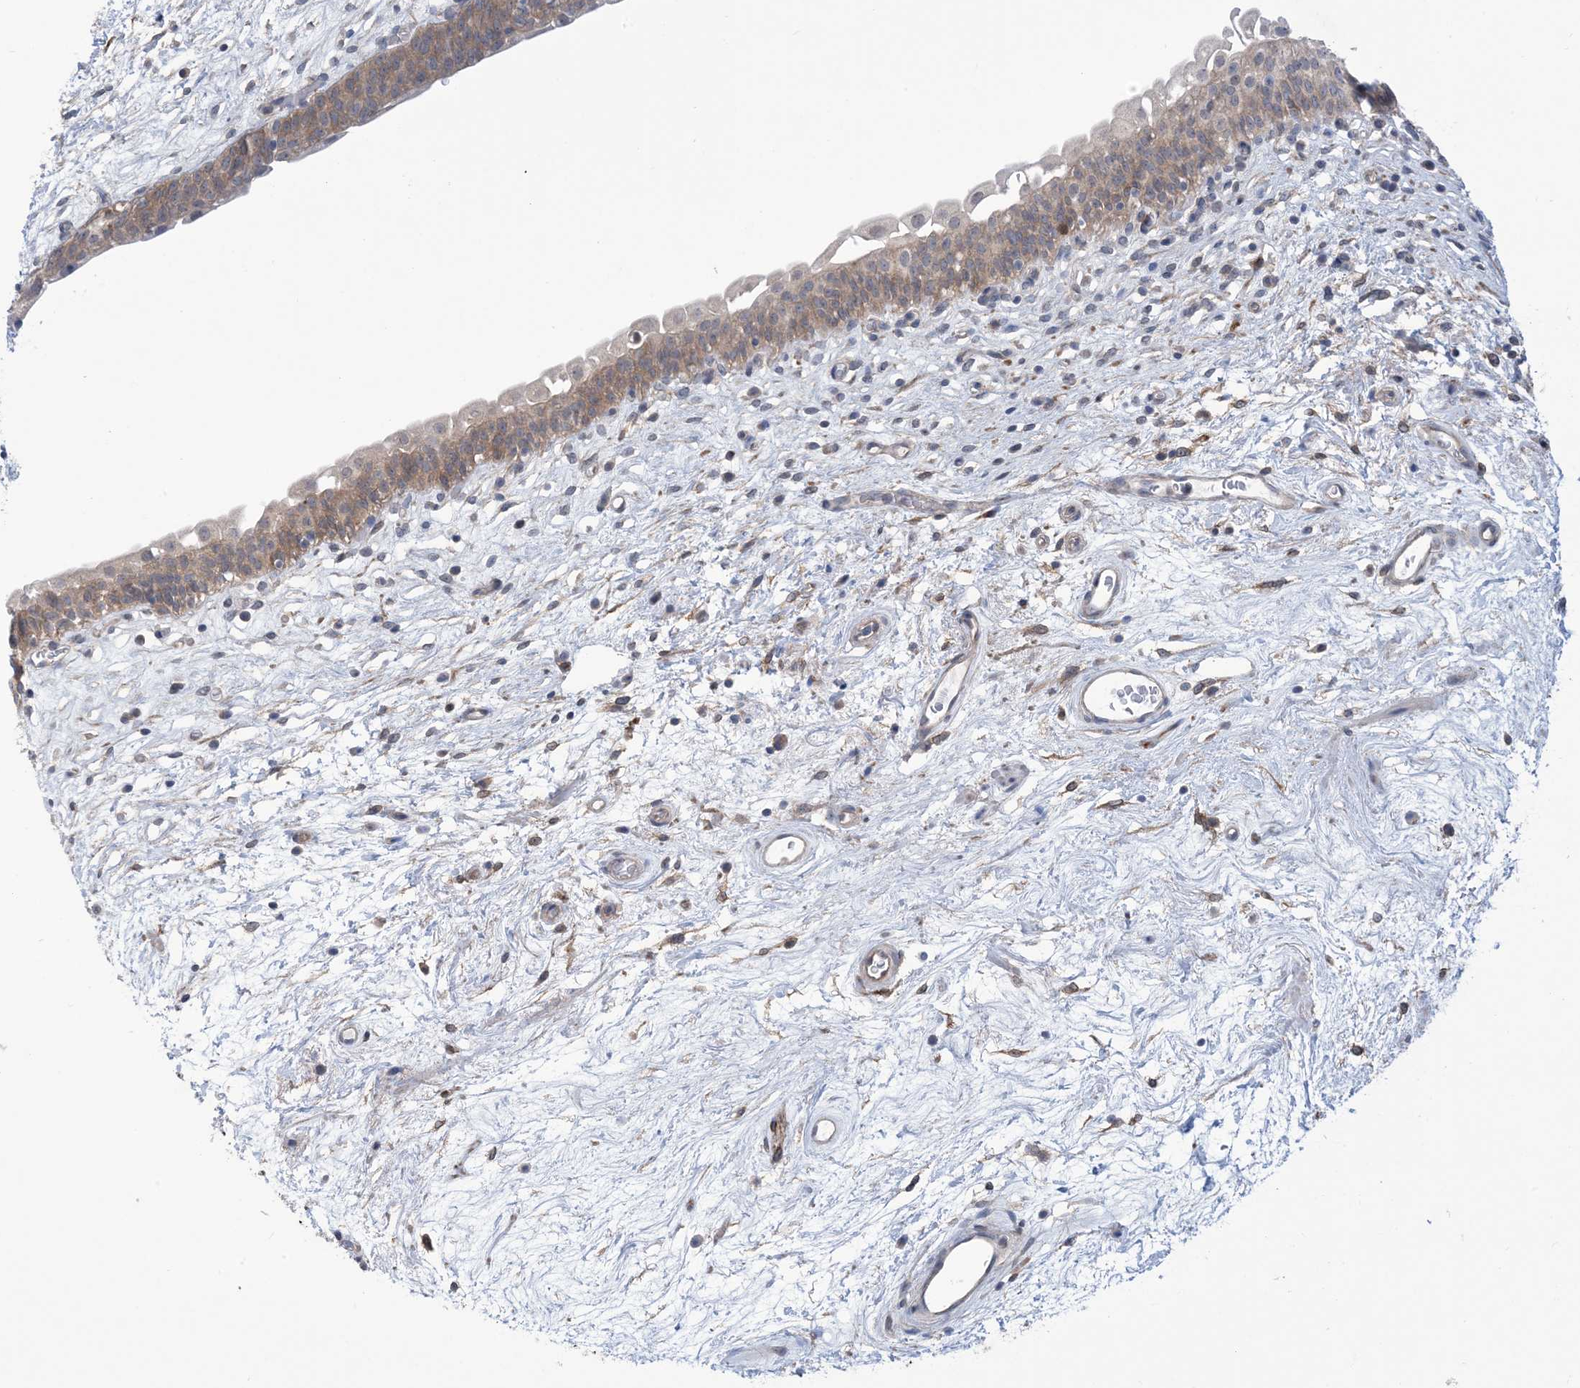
{"staining": {"intensity": "weak", "quantity": ">75%", "location": "cytoplasmic/membranous"}, "tissue": "urinary bladder", "cell_type": "Urothelial cells", "image_type": "normal", "snomed": [{"axis": "morphology", "description": "Normal tissue, NOS"}, {"axis": "topography", "description": "Urinary bladder"}], "caption": "Immunohistochemistry (IHC) (DAB) staining of unremarkable urinary bladder displays weak cytoplasmic/membranous protein staining in approximately >75% of urothelial cells.", "gene": "EHBP1", "patient": {"sex": "male", "age": 83}}